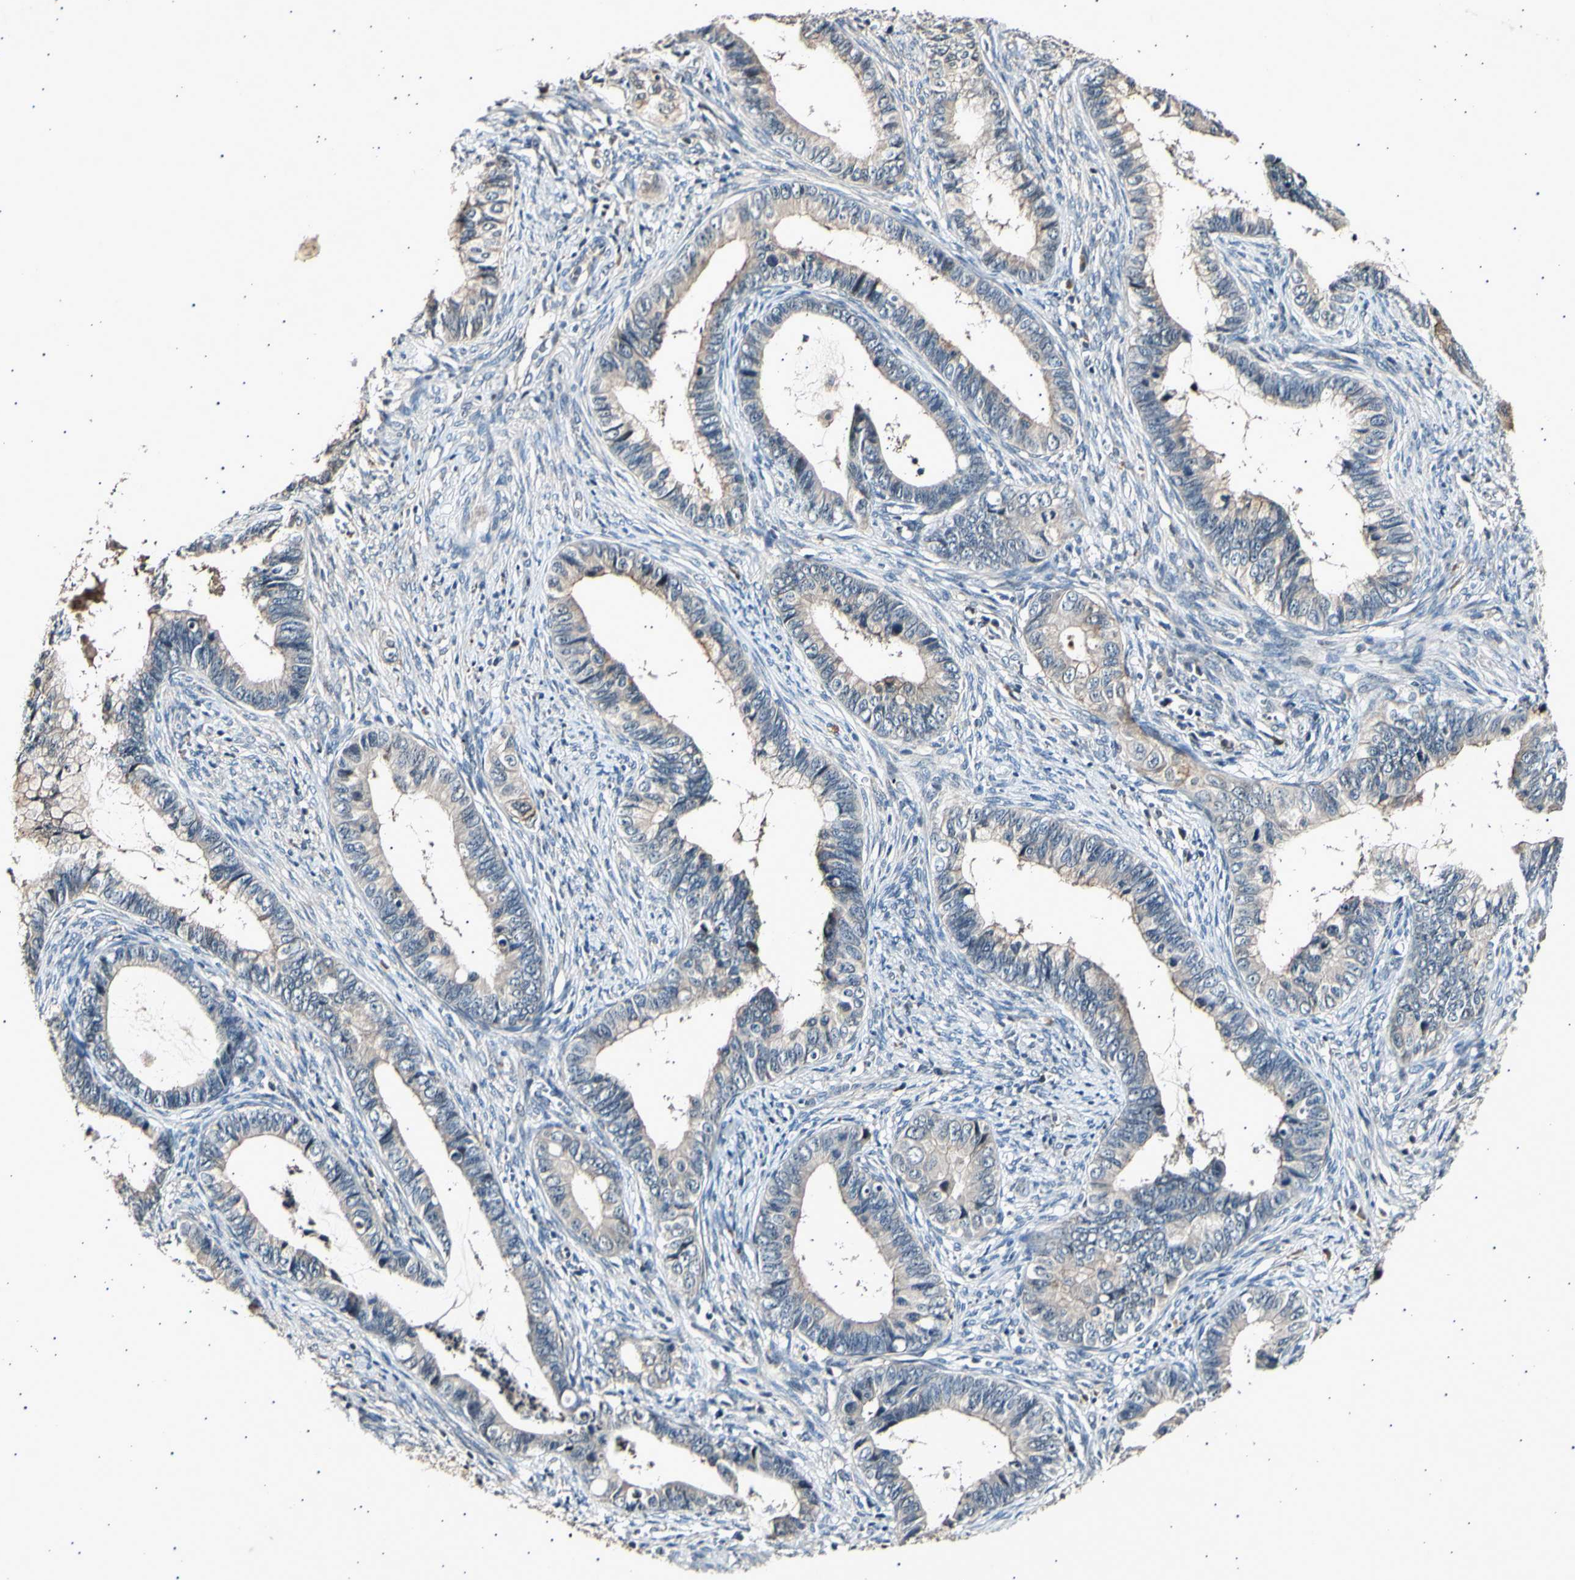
{"staining": {"intensity": "weak", "quantity": ">75%", "location": "cytoplasmic/membranous"}, "tissue": "cervical cancer", "cell_type": "Tumor cells", "image_type": "cancer", "snomed": [{"axis": "morphology", "description": "Adenocarcinoma, NOS"}, {"axis": "topography", "description": "Cervix"}], "caption": "Human cervical adenocarcinoma stained with a brown dye demonstrates weak cytoplasmic/membranous positive expression in about >75% of tumor cells.", "gene": "ADCY3", "patient": {"sex": "female", "age": 44}}